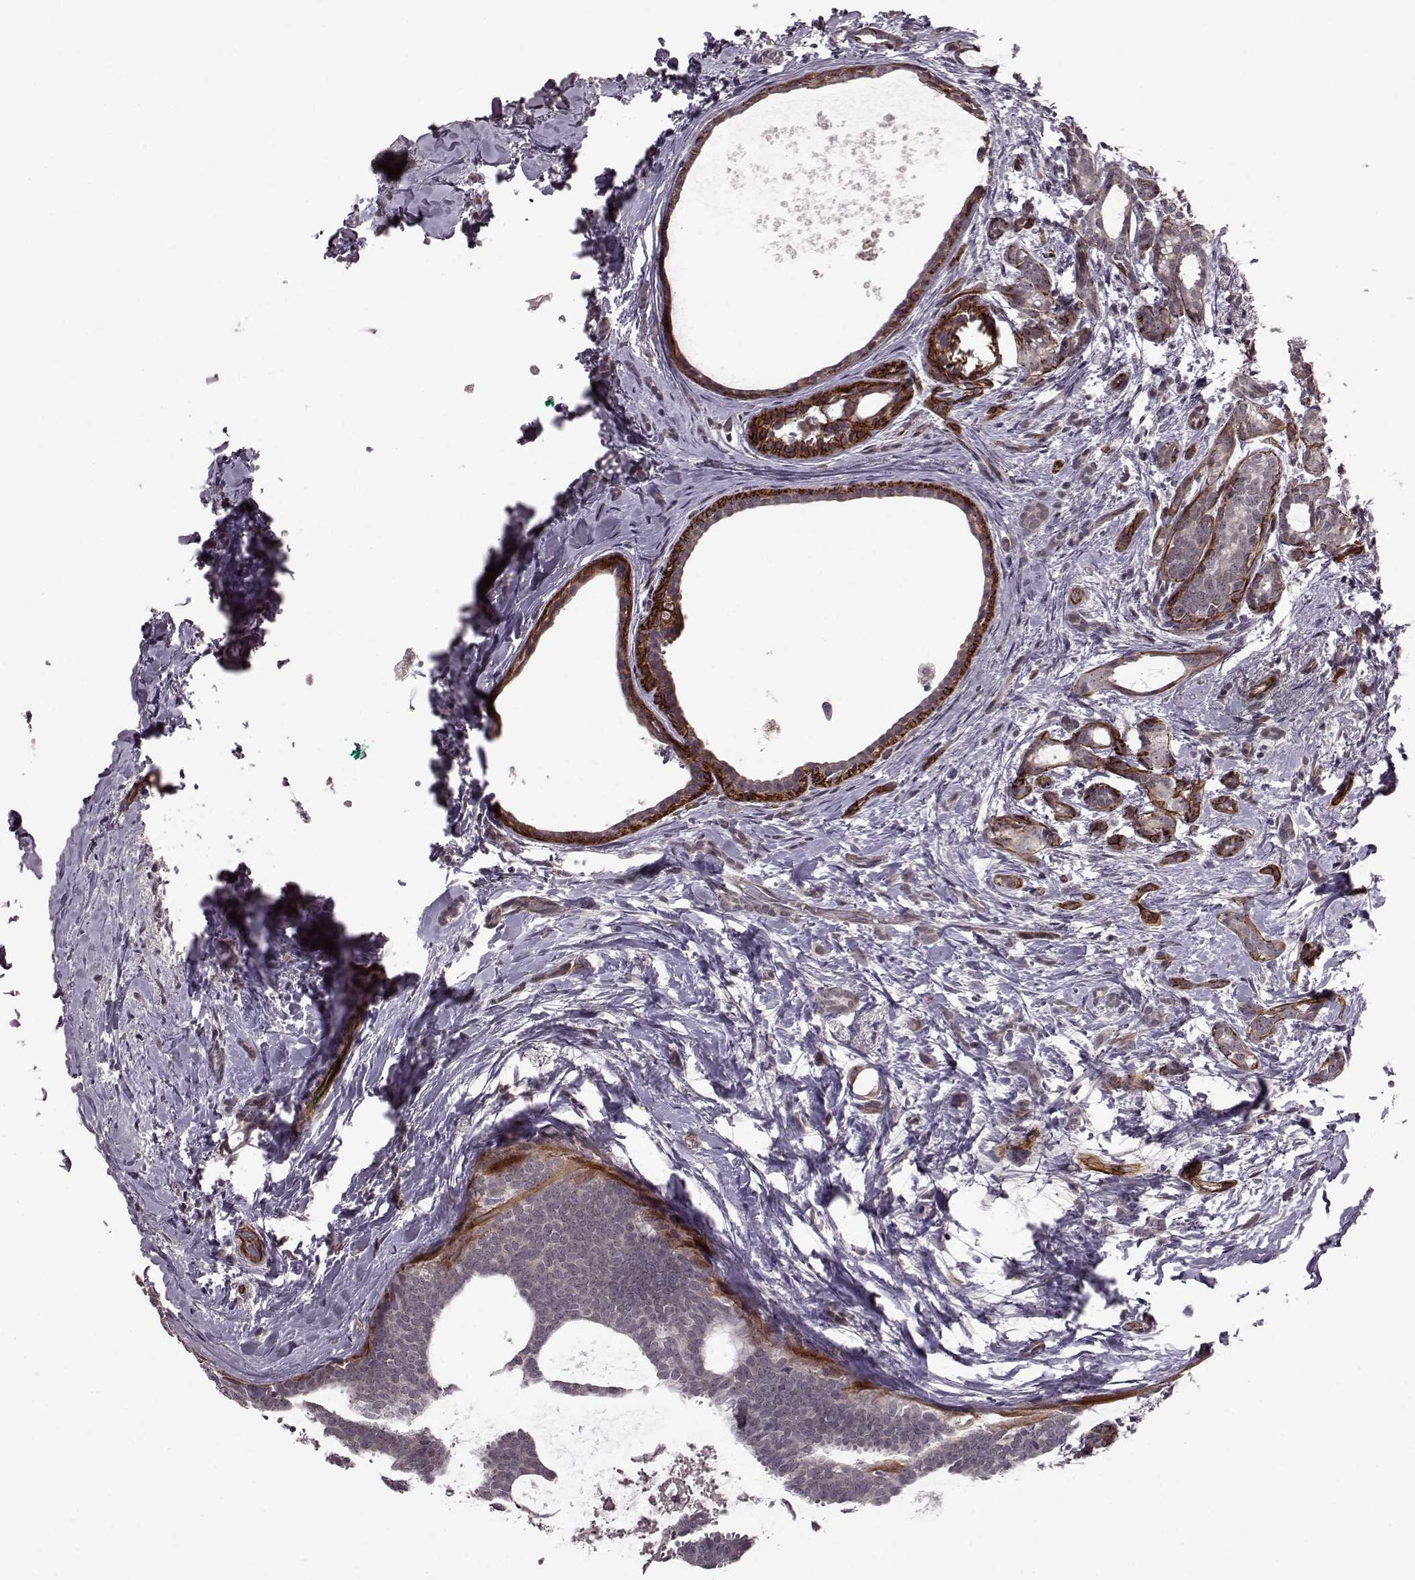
{"staining": {"intensity": "negative", "quantity": "none", "location": "none"}, "tissue": "breast cancer", "cell_type": "Tumor cells", "image_type": "cancer", "snomed": [{"axis": "morphology", "description": "Intraductal carcinoma, in situ"}, {"axis": "morphology", "description": "Duct carcinoma"}, {"axis": "morphology", "description": "Lobular carcinoma, in situ"}, {"axis": "topography", "description": "Breast"}], "caption": "Tumor cells show no significant protein expression in breast invasive ductal carcinoma.", "gene": "SYNPO", "patient": {"sex": "female", "age": 44}}